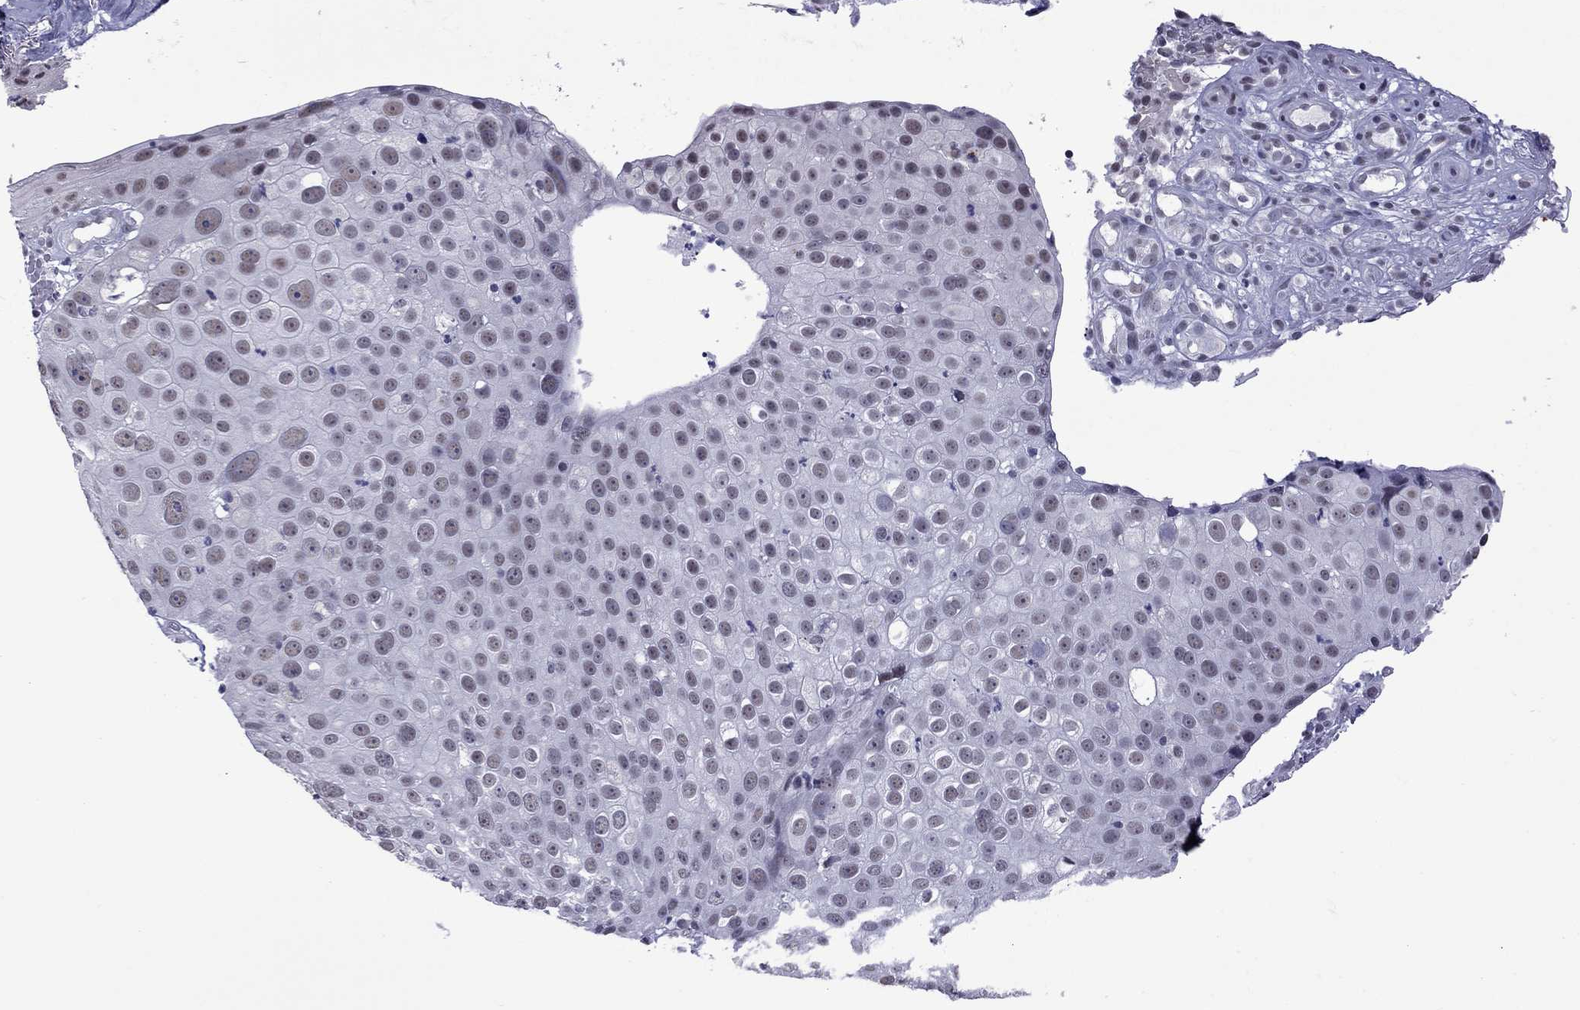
{"staining": {"intensity": "negative", "quantity": "none", "location": "none"}, "tissue": "skin cancer", "cell_type": "Tumor cells", "image_type": "cancer", "snomed": [{"axis": "morphology", "description": "Squamous cell carcinoma, NOS"}, {"axis": "topography", "description": "Skin"}], "caption": "The immunohistochemistry (IHC) micrograph has no significant expression in tumor cells of squamous cell carcinoma (skin) tissue. The staining was performed using DAB (3,3'-diaminobenzidine) to visualize the protein expression in brown, while the nuclei were stained in blue with hematoxylin (Magnification: 20x).", "gene": "PPP1R3A", "patient": {"sex": "male", "age": 71}}